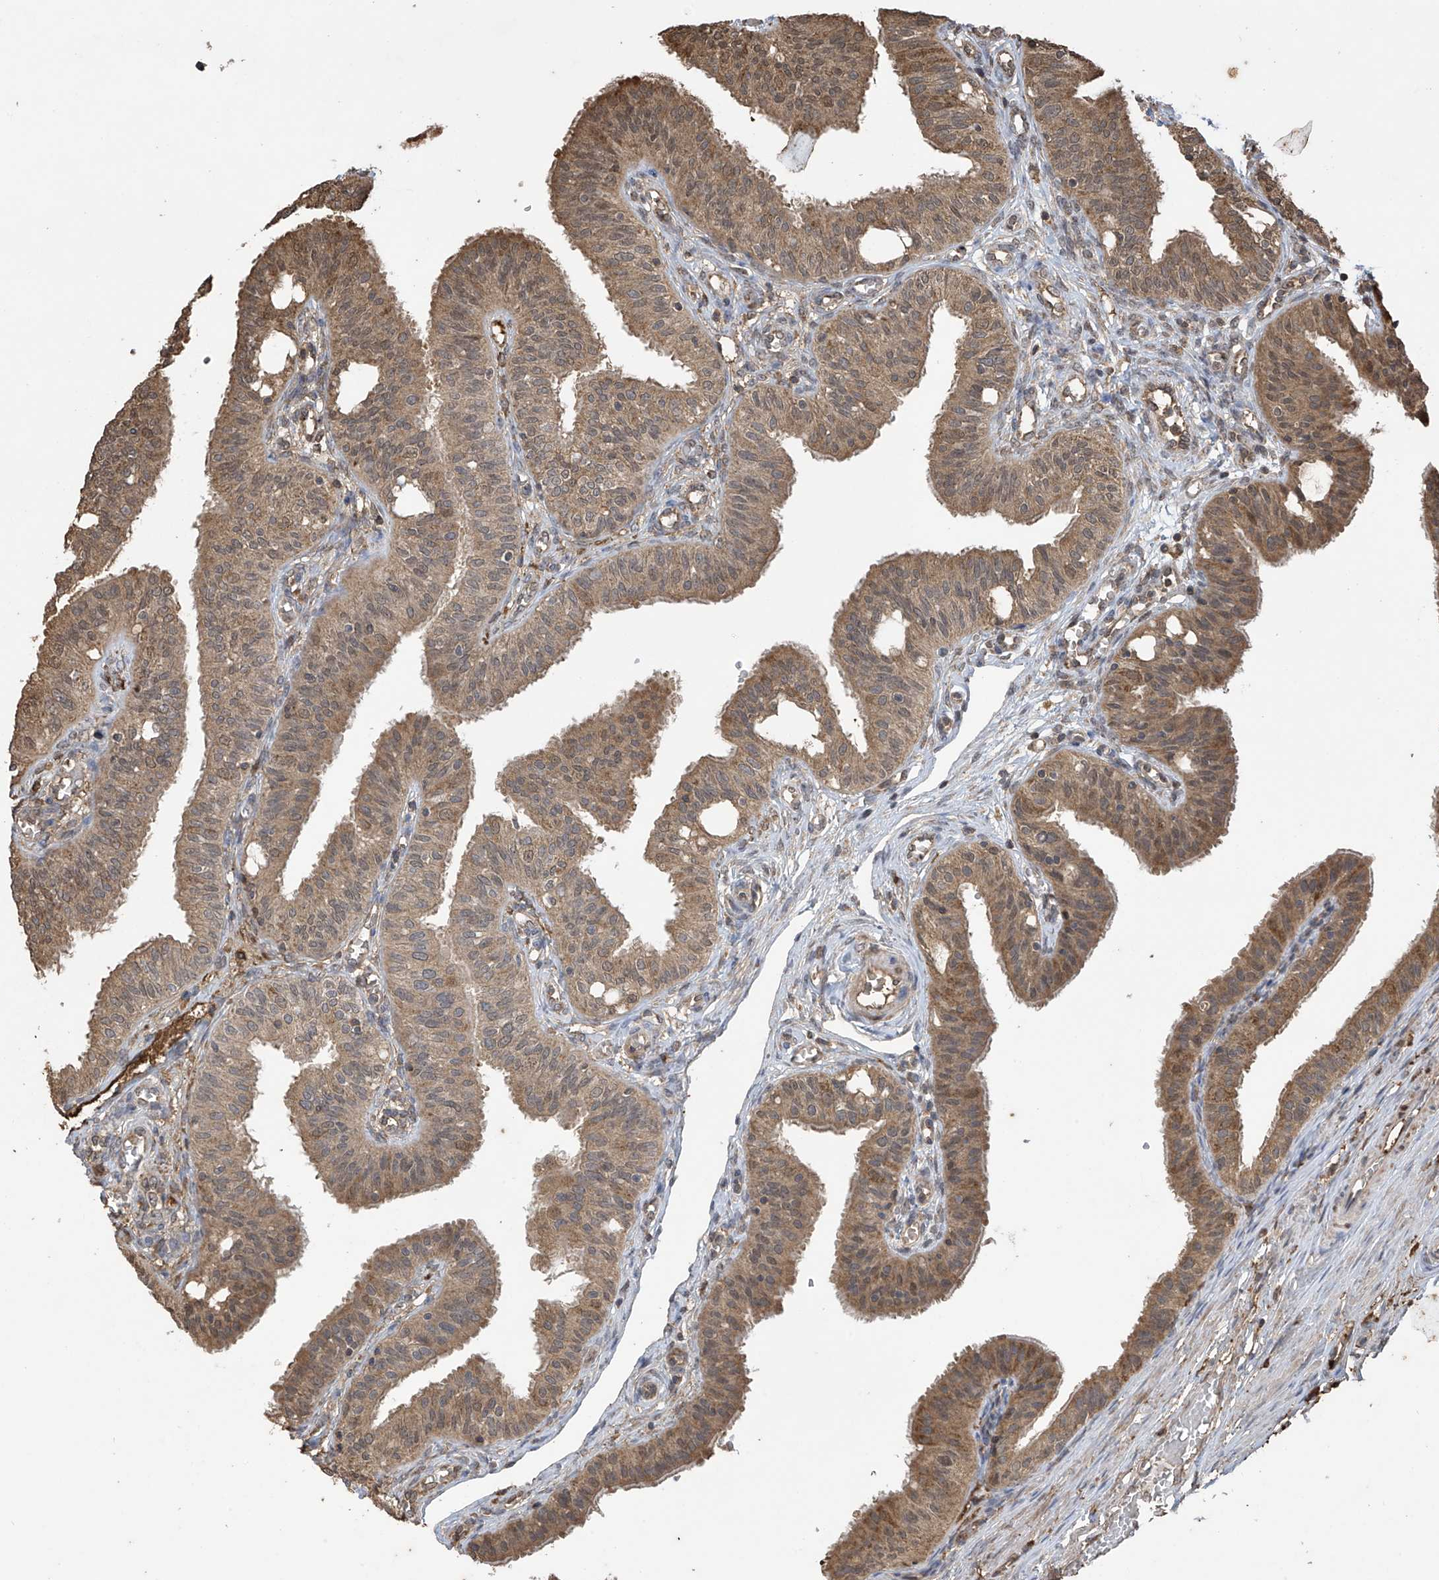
{"staining": {"intensity": "moderate", "quantity": ">75%", "location": "cytoplasmic/membranous"}, "tissue": "fallopian tube", "cell_type": "Glandular cells", "image_type": "normal", "snomed": [{"axis": "morphology", "description": "Normal tissue, NOS"}, {"axis": "topography", "description": "Fallopian tube"}, {"axis": "topography", "description": "Ovary"}], "caption": "The photomicrograph reveals immunohistochemical staining of benign fallopian tube. There is moderate cytoplasmic/membranous staining is seen in approximately >75% of glandular cells.", "gene": "PNPT1", "patient": {"sex": "female", "age": 42}}